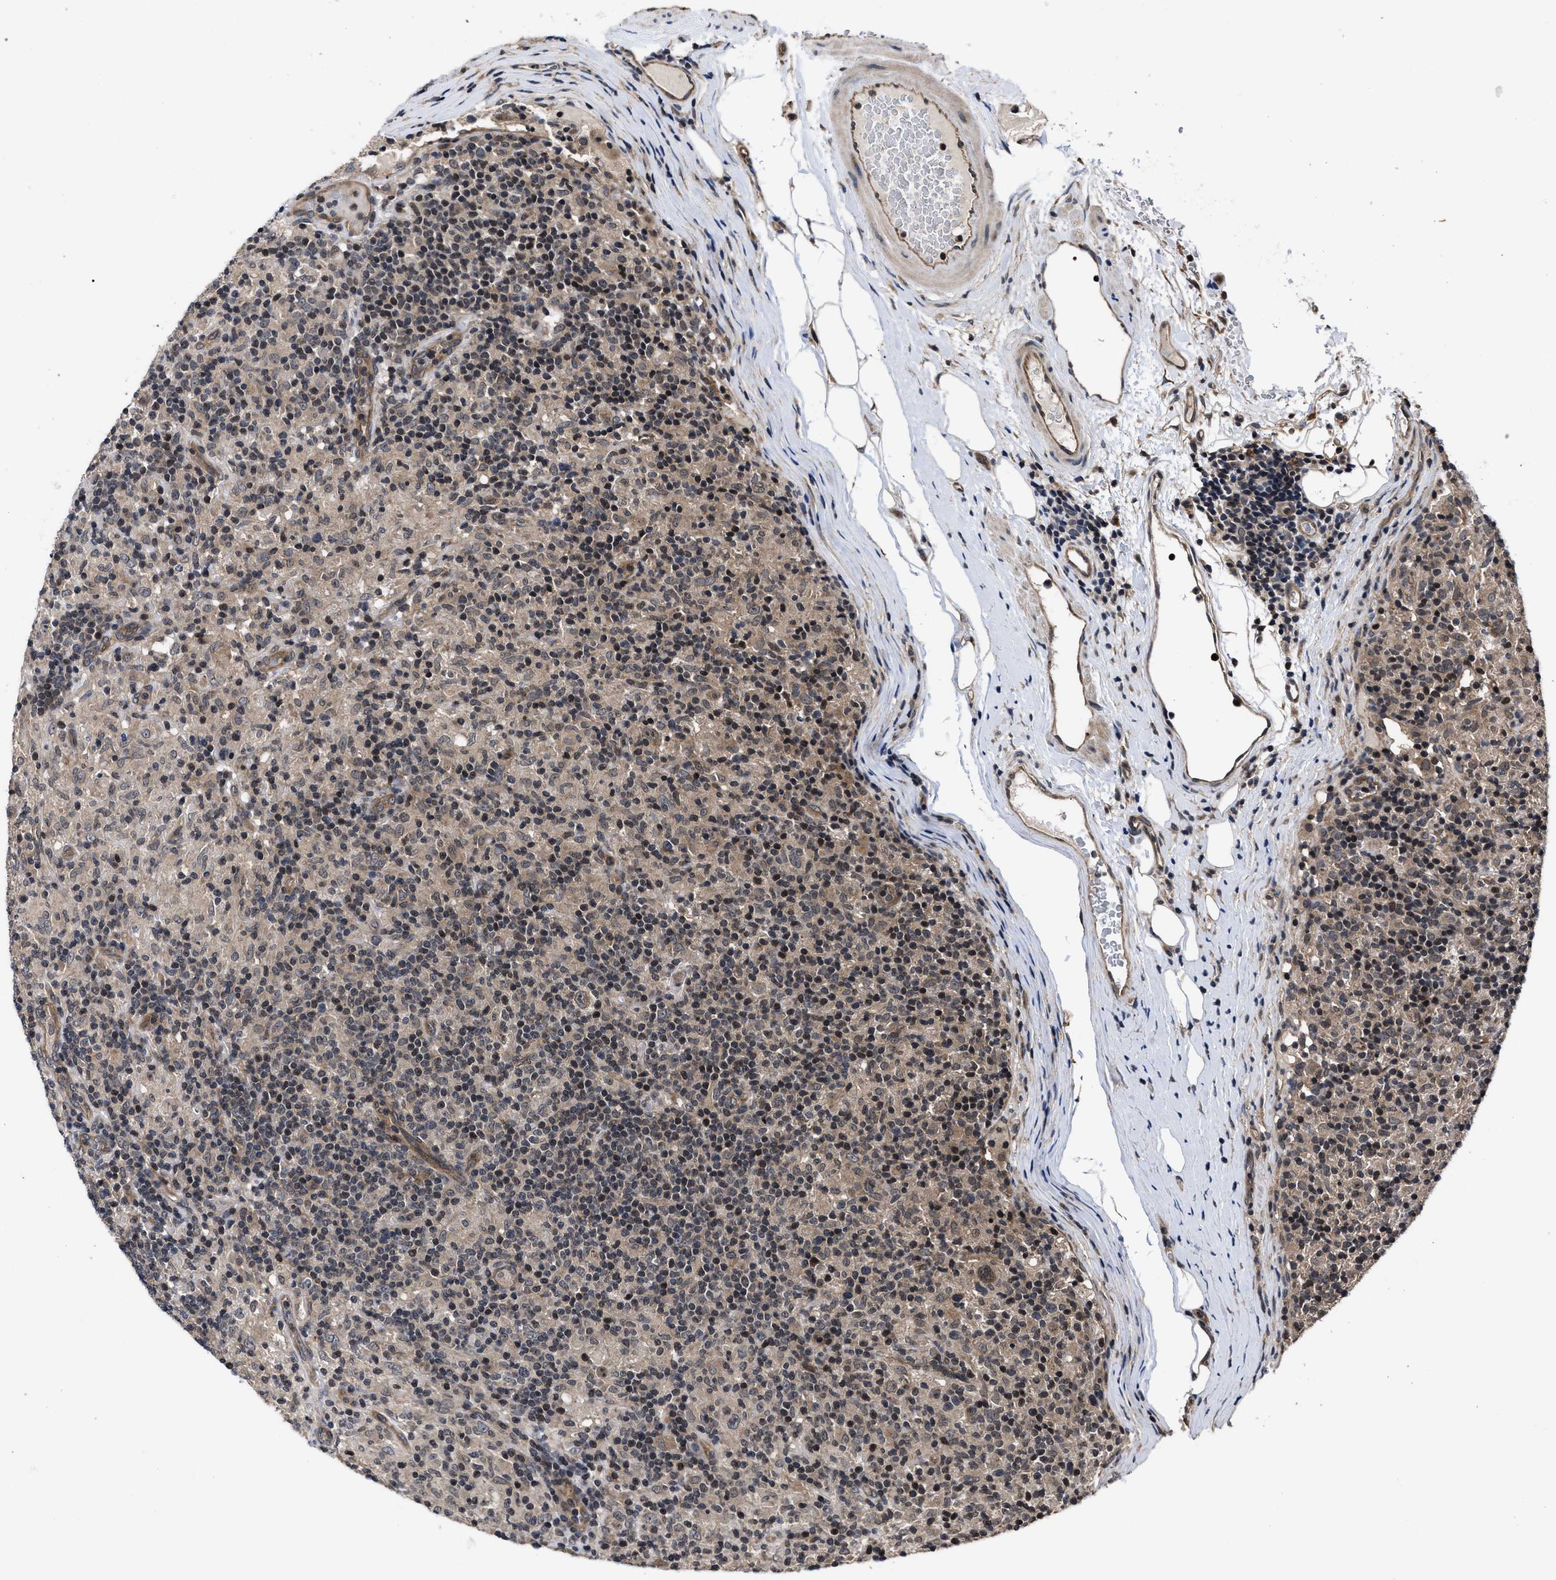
{"staining": {"intensity": "weak", "quantity": ">75%", "location": "cytoplasmic/membranous,nuclear"}, "tissue": "lymphoma", "cell_type": "Tumor cells", "image_type": "cancer", "snomed": [{"axis": "morphology", "description": "Hodgkin's disease, NOS"}, {"axis": "topography", "description": "Lymph node"}], "caption": "The histopathology image shows immunohistochemical staining of lymphoma. There is weak cytoplasmic/membranous and nuclear expression is appreciated in about >75% of tumor cells. (Stains: DAB (3,3'-diaminobenzidine) in brown, nuclei in blue, Microscopy: brightfield microscopy at high magnification).", "gene": "DNAJC14", "patient": {"sex": "male", "age": 70}}